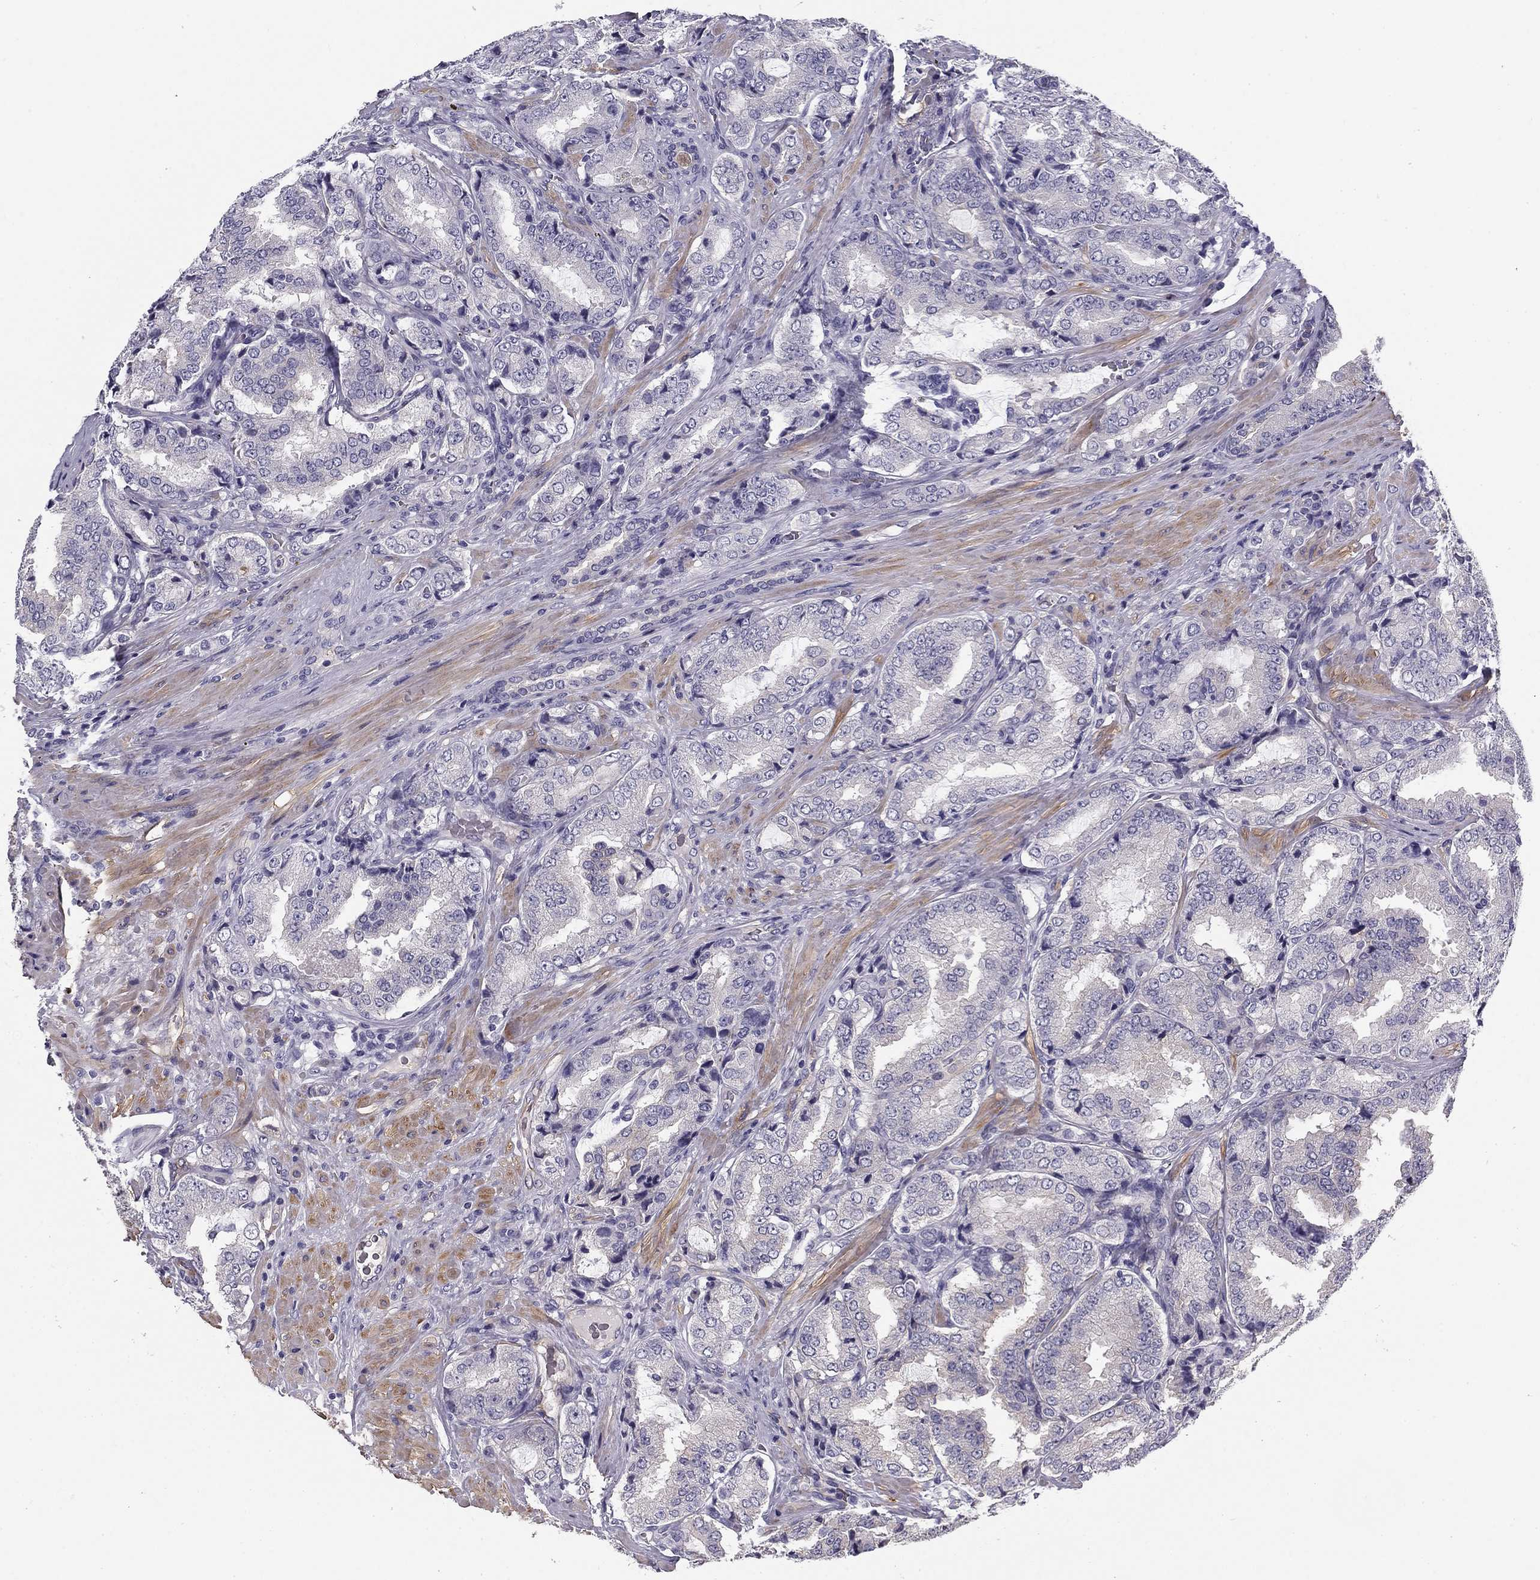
{"staining": {"intensity": "negative", "quantity": "none", "location": "none"}, "tissue": "prostate cancer", "cell_type": "Tumor cells", "image_type": "cancer", "snomed": [{"axis": "morphology", "description": "Adenocarcinoma, NOS"}, {"axis": "topography", "description": "Prostate"}], "caption": "The IHC image has no significant staining in tumor cells of prostate cancer (adenocarcinoma) tissue.", "gene": "FLNC", "patient": {"sex": "male", "age": 65}}